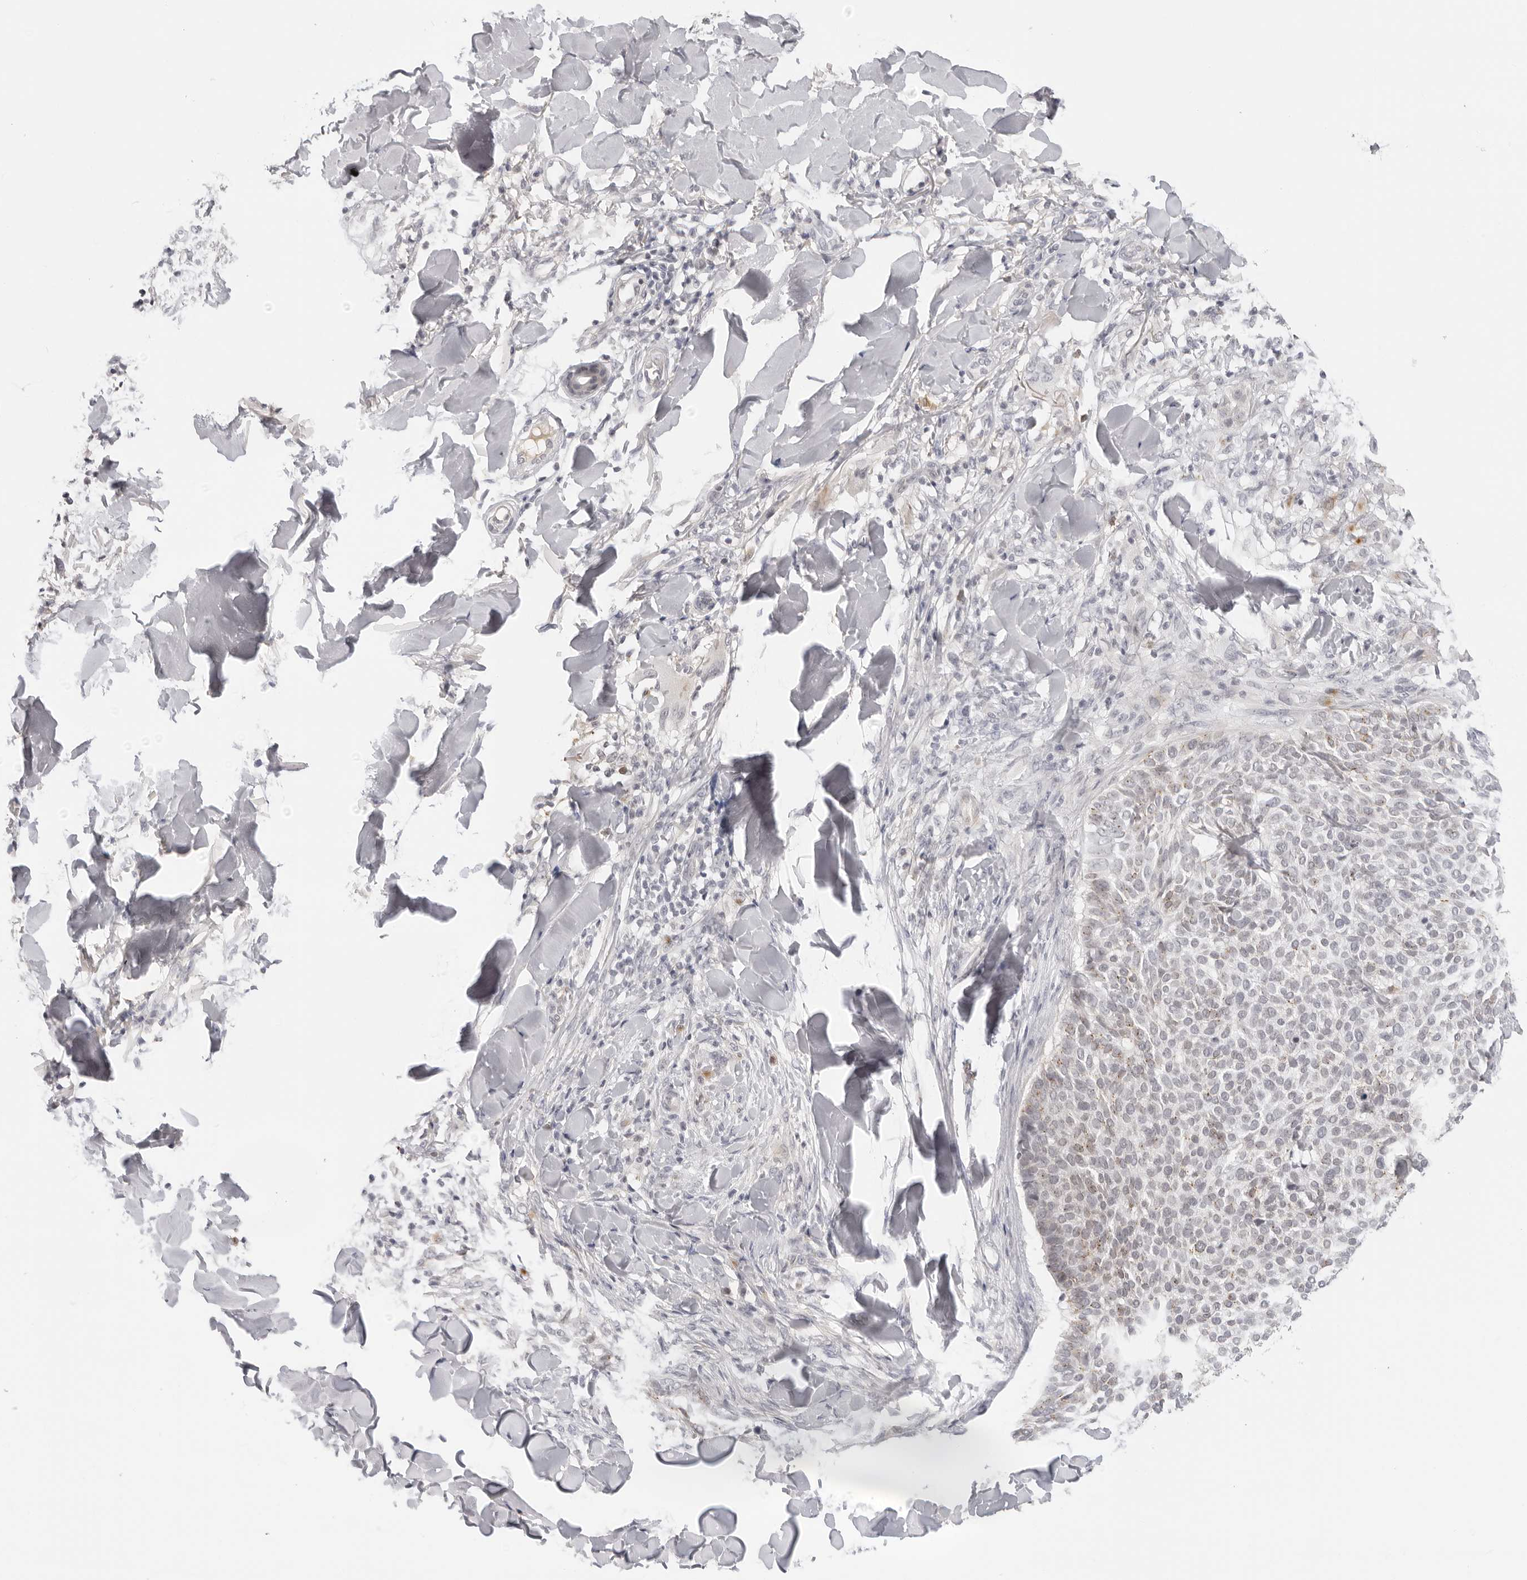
{"staining": {"intensity": "weak", "quantity": "<25%", "location": "cytoplasmic/membranous"}, "tissue": "skin cancer", "cell_type": "Tumor cells", "image_type": "cancer", "snomed": [{"axis": "morphology", "description": "Normal tissue, NOS"}, {"axis": "morphology", "description": "Basal cell carcinoma"}, {"axis": "topography", "description": "Skin"}], "caption": "This is an immunohistochemistry histopathology image of human skin cancer. There is no expression in tumor cells.", "gene": "STRADB", "patient": {"sex": "male", "age": 67}}